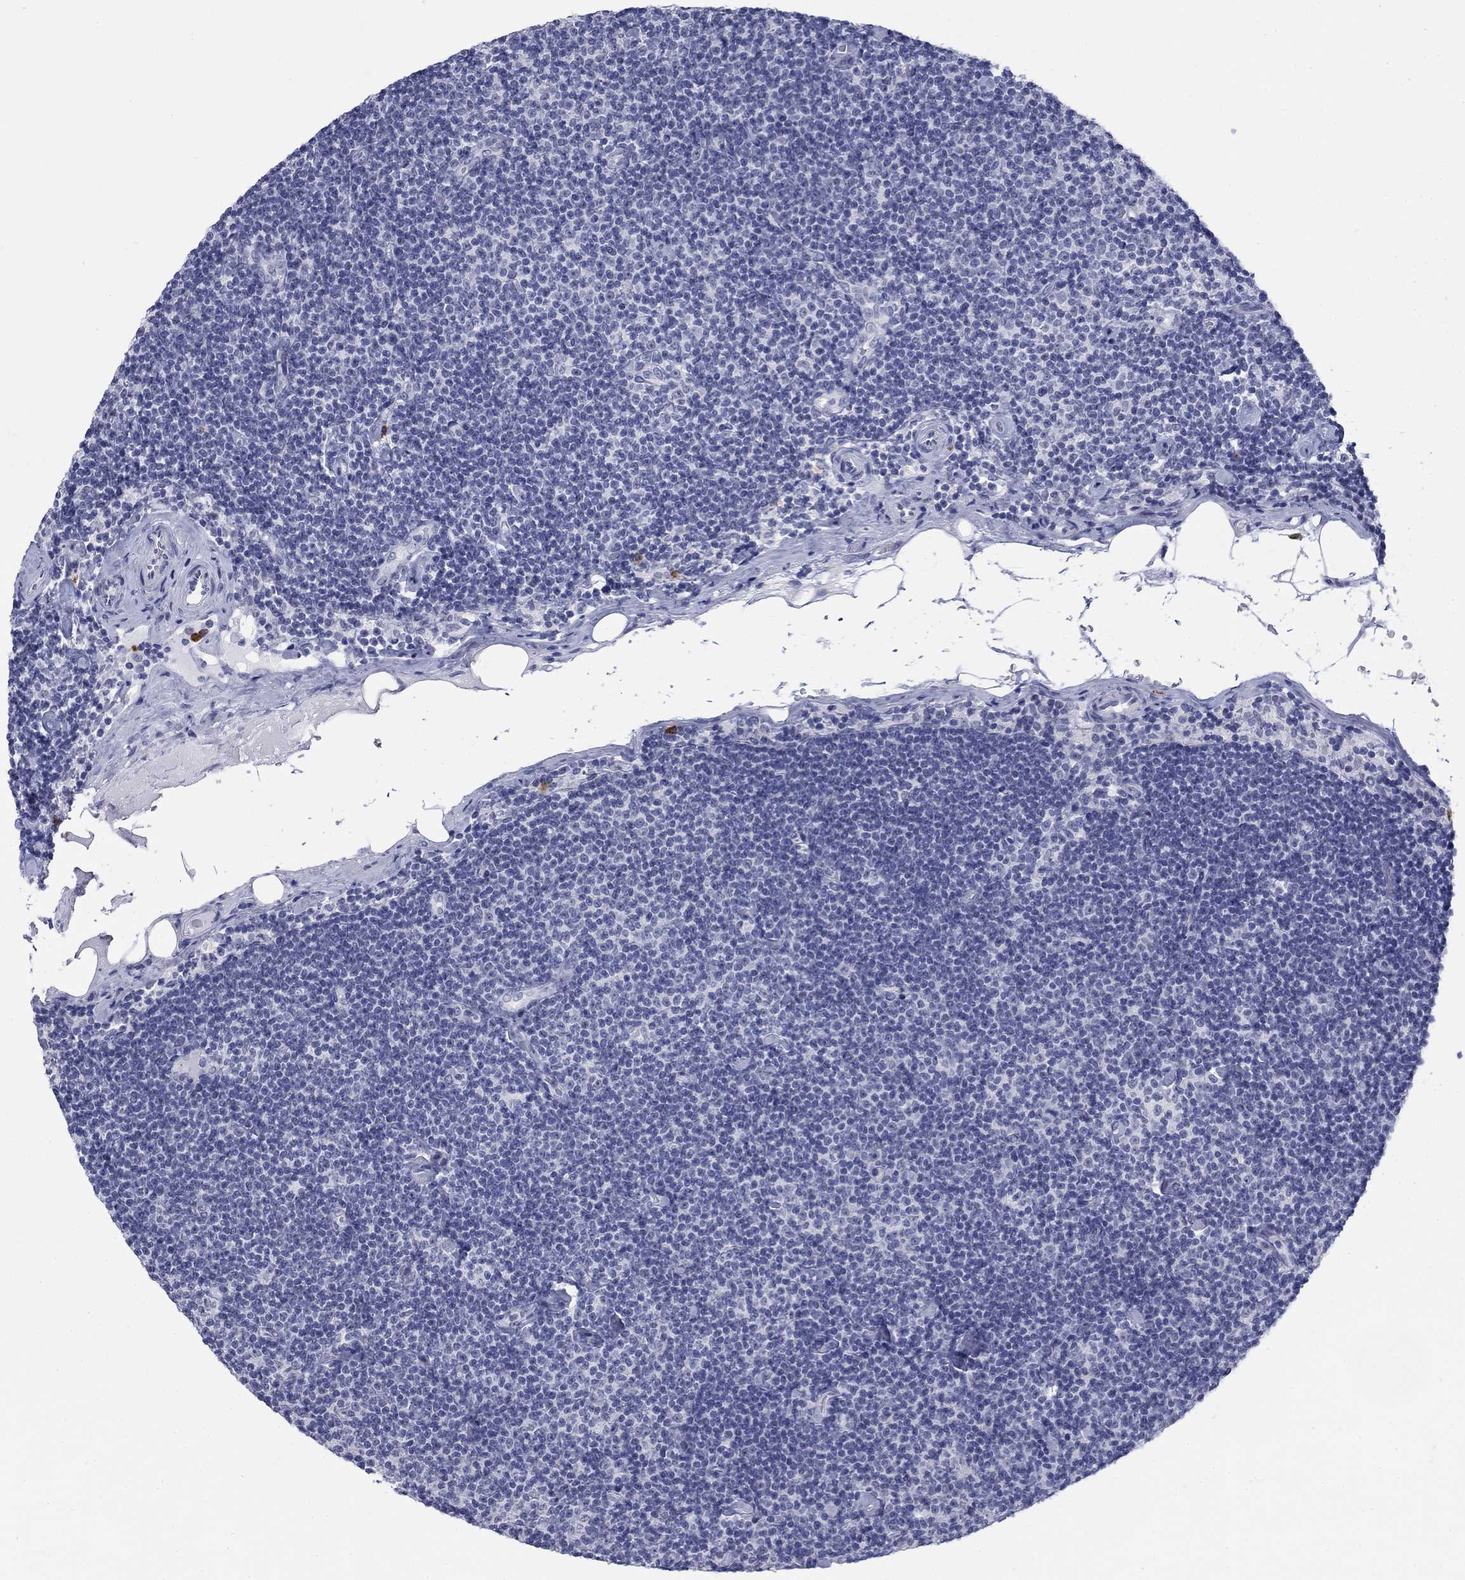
{"staining": {"intensity": "negative", "quantity": "none", "location": "none"}, "tissue": "lymphoma", "cell_type": "Tumor cells", "image_type": "cancer", "snomed": [{"axis": "morphology", "description": "Malignant lymphoma, non-Hodgkin's type, Low grade"}, {"axis": "topography", "description": "Lymph node"}], "caption": "DAB immunohistochemical staining of low-grade malignant lymphoma, non-Hodgkin's type demonstrates no significant positivity in tumor cells.", "gene": "ECEL1", "patient": {"sex": "male", "age": 81}}